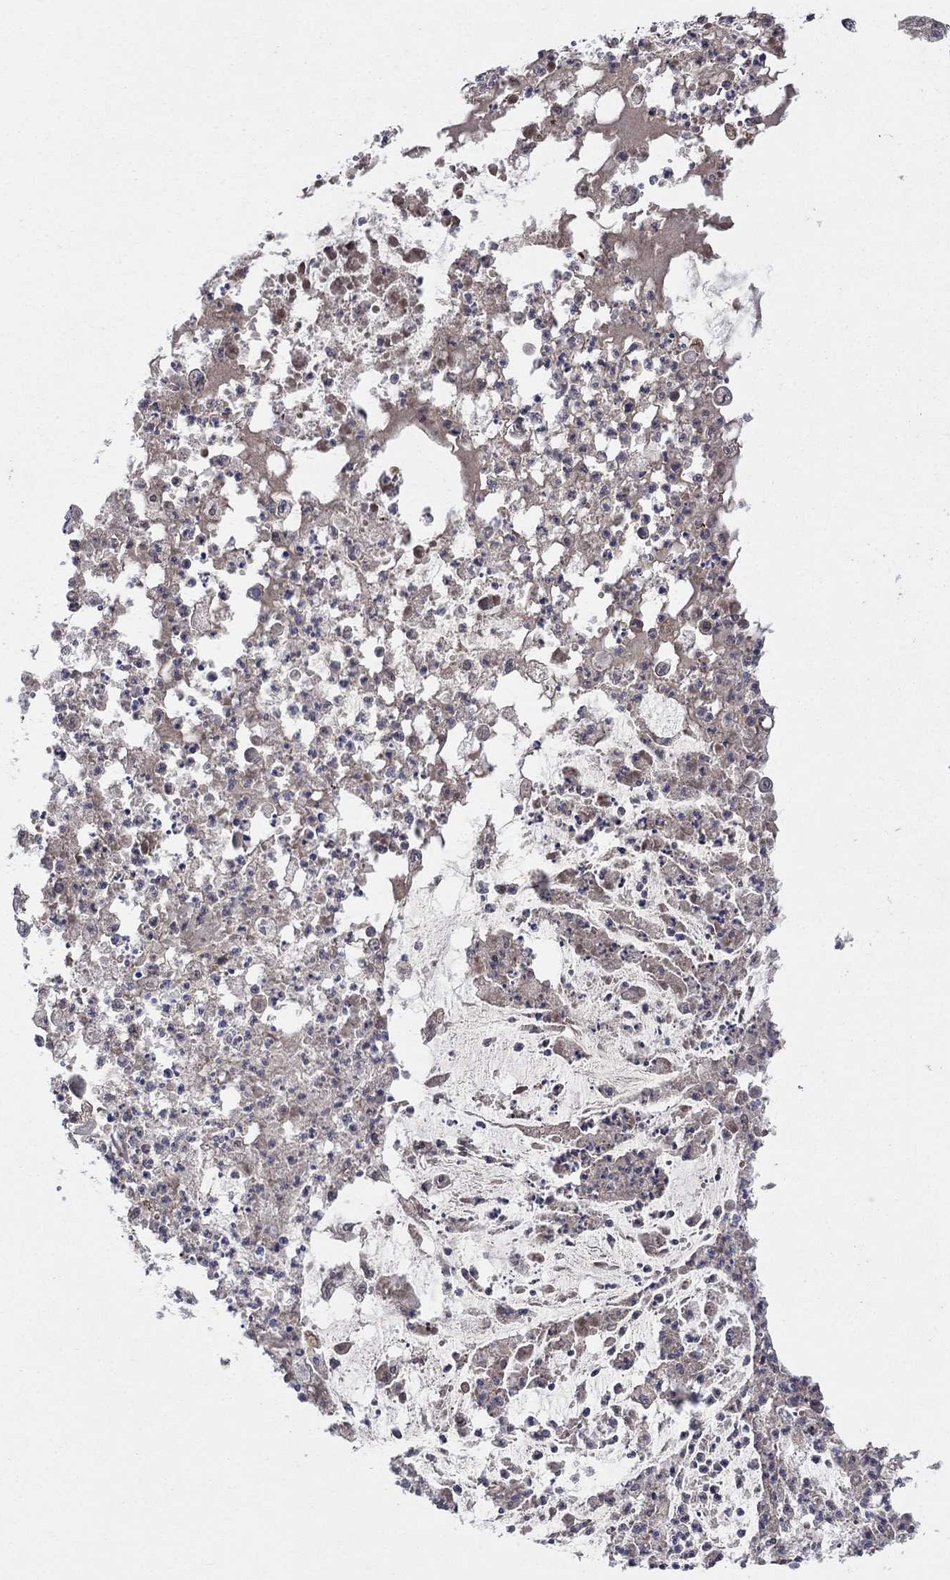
{"staining": {"intensity": "negative", "quantity": "none", "location": "none"}, "tissue": "pancreatic cancer", "cell_type": "Tumor cells", "image_type": "cancer", "snomed": [{"axis": "morphology", "description": "Normal tissue, NOS"}, {"axis": "morphology", "description": "Adenocarcinoma, NOS"}, {"axis": "topography", "description": "Pancreas"}], "caption": "Immunohistochemical staining of pancreatic adenocarcinoma displays no significant positivity in tumor cells.", "gene": "IAH1", "patient": {"sex": "female", "age": 58}}